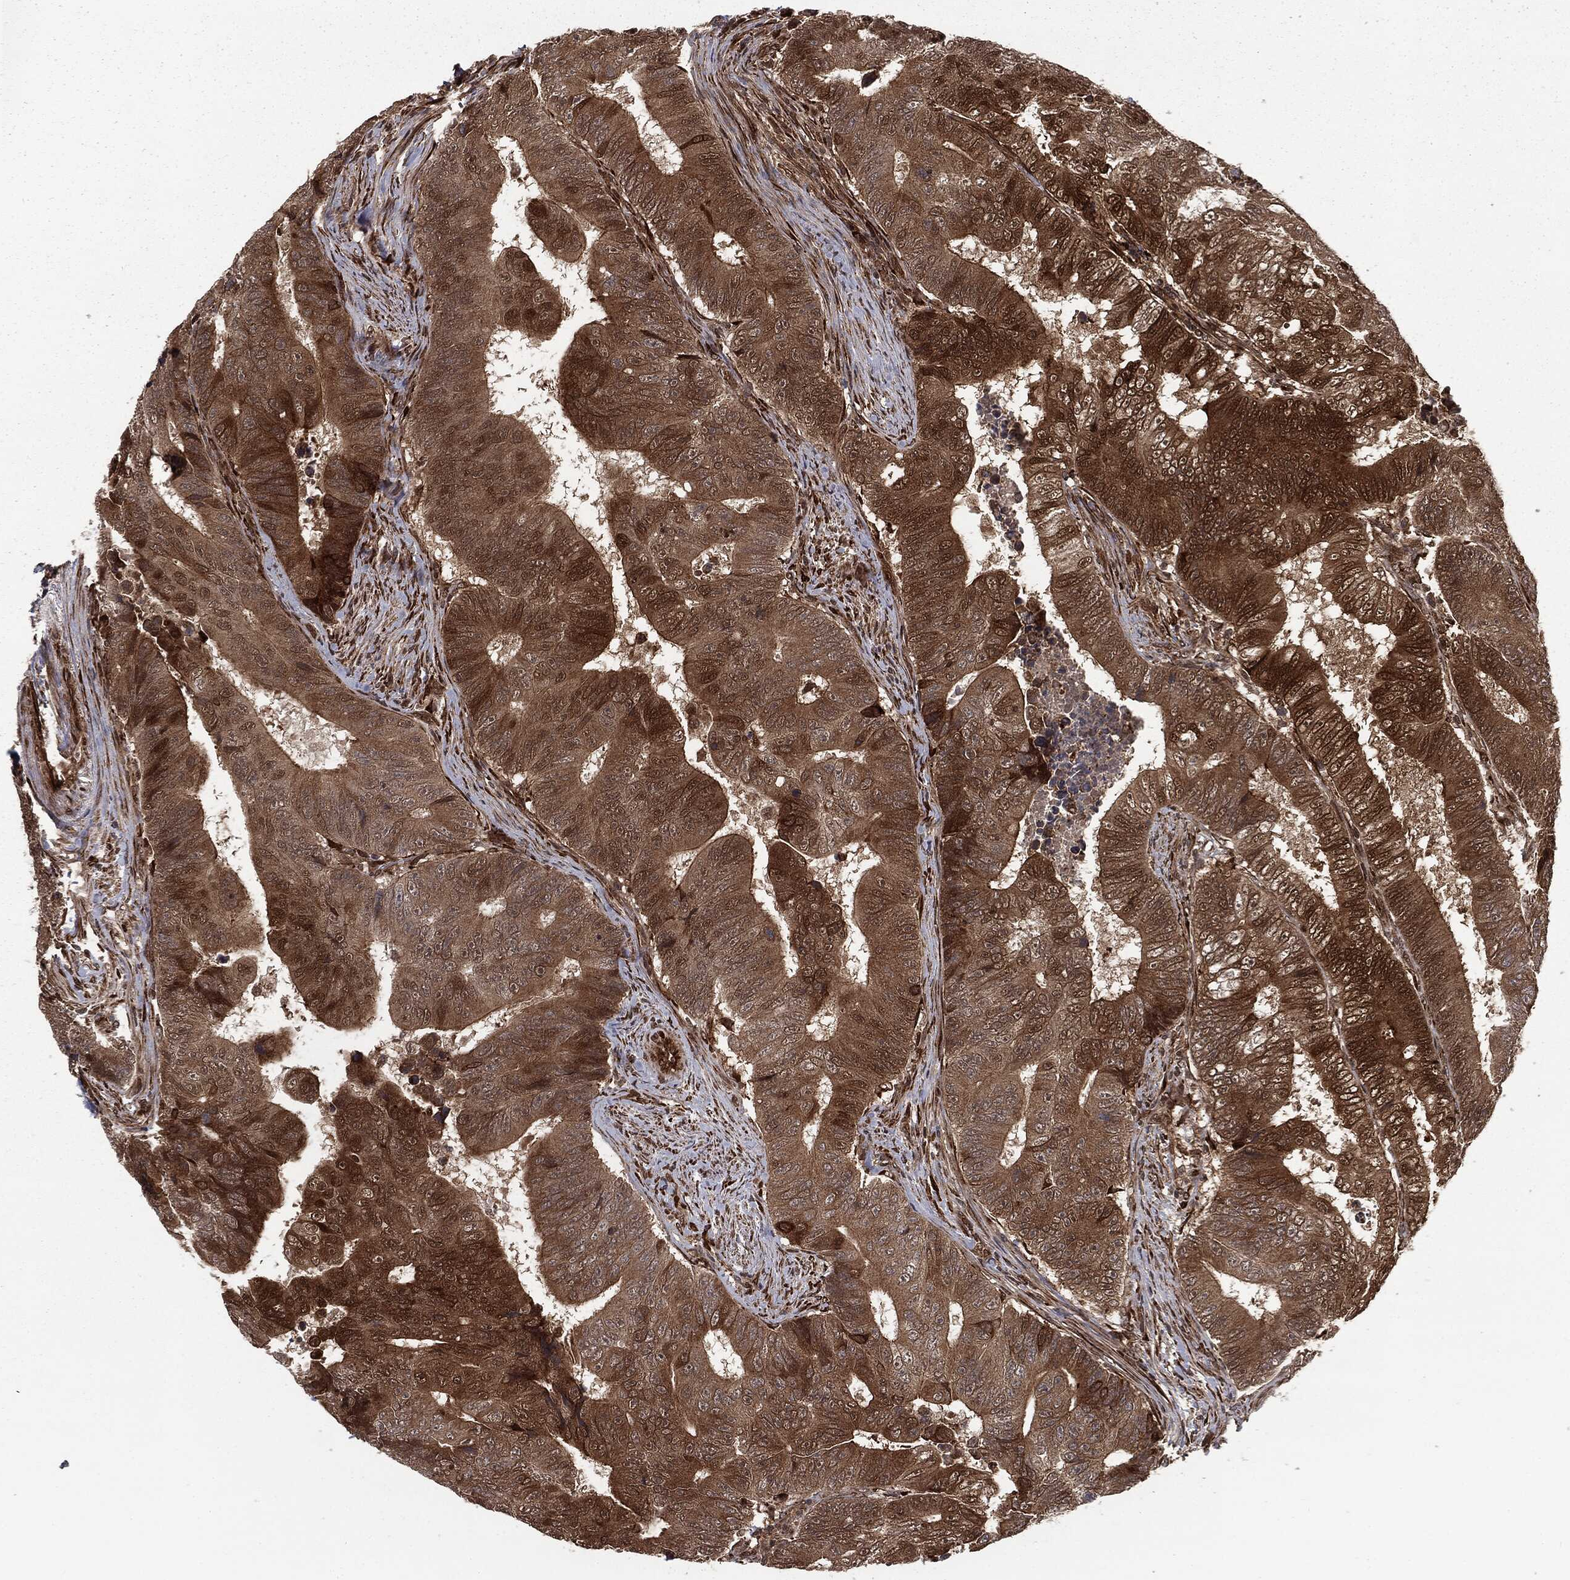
{"staining": {"intensity": "moderate", "quantity": "25%-75%", "location": "cytoplasmic/membranous"}, "tissue": "colorectal cancer", "cell_type": "Tumor cells", "image_type": "cancer", "snomed": [{"axis": "morphology", "description": "Adenocarcinoma, NOS"}, {"axis": "topography", "description": "Colon"}], "caption": "Adenocarcinoma (colorectal) tissue exhibits moderate cytoplasmic/membranous expression in approximately 25%-75% of tumor cells, visualized by immunohistochemistry. Using DAB (brown) and hematoxylin (blue) stains, captured at high magnification using brightfield microscopy.", "gene": "RANBP9", "patient": {"sex": "female", "age": 48}}